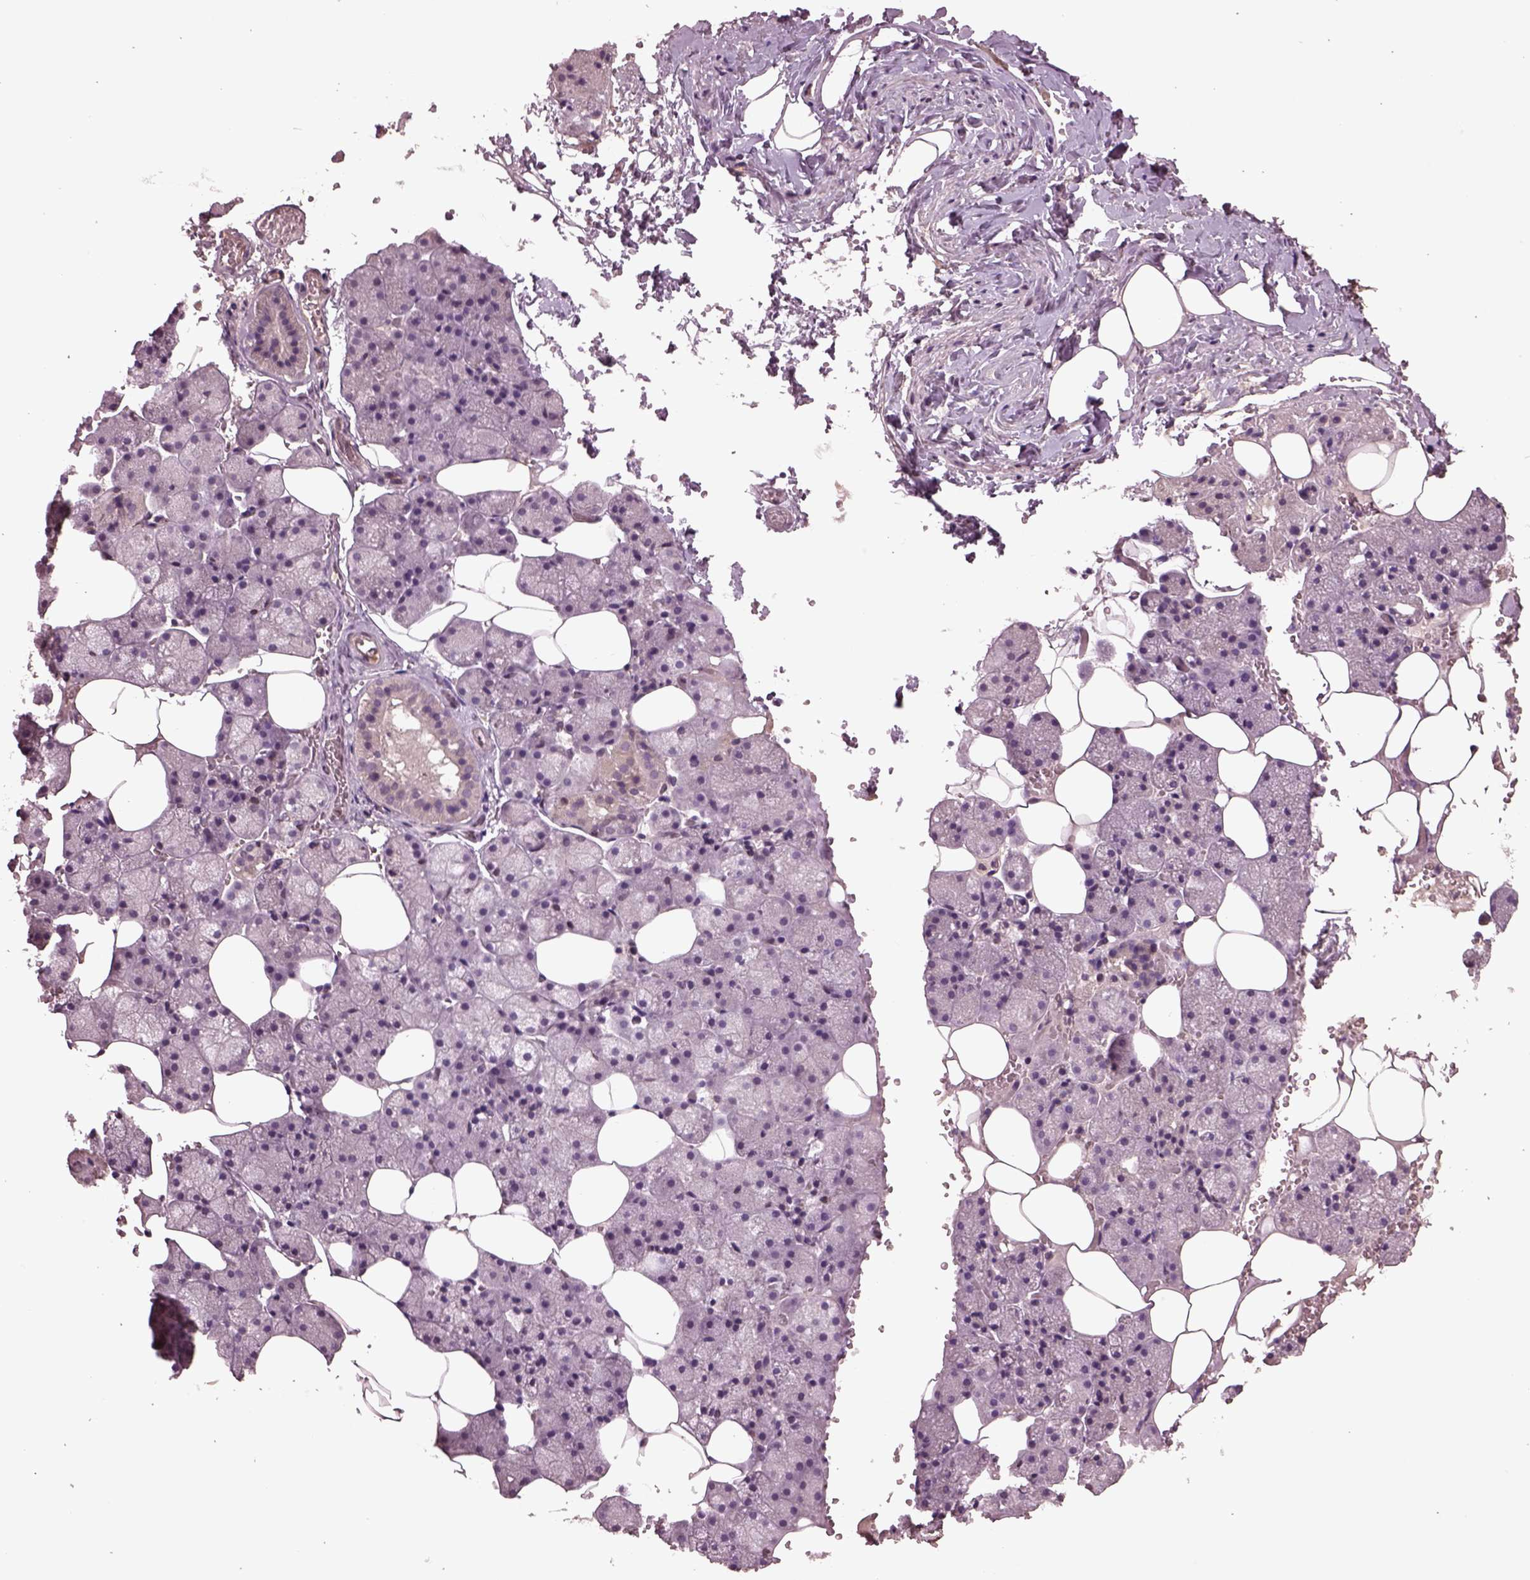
{"staining": {"intensity": "negative", "quantity": "none", "location": "none"}, "tissue": "salivary gland", "cell_type": "Glandular cells", "image_type": "normal", "snomed": [{"axis": "morphology", "description": "Normal tissue, NOS"}, {"axis": "topography", "description": "Salivary gland"}], "caption": "Protein analysis of benign salivary gland demonstrates no significant staining in glandular cells.", "gene": "PTX4", "patient": {"sex": "male", "age": 38}}